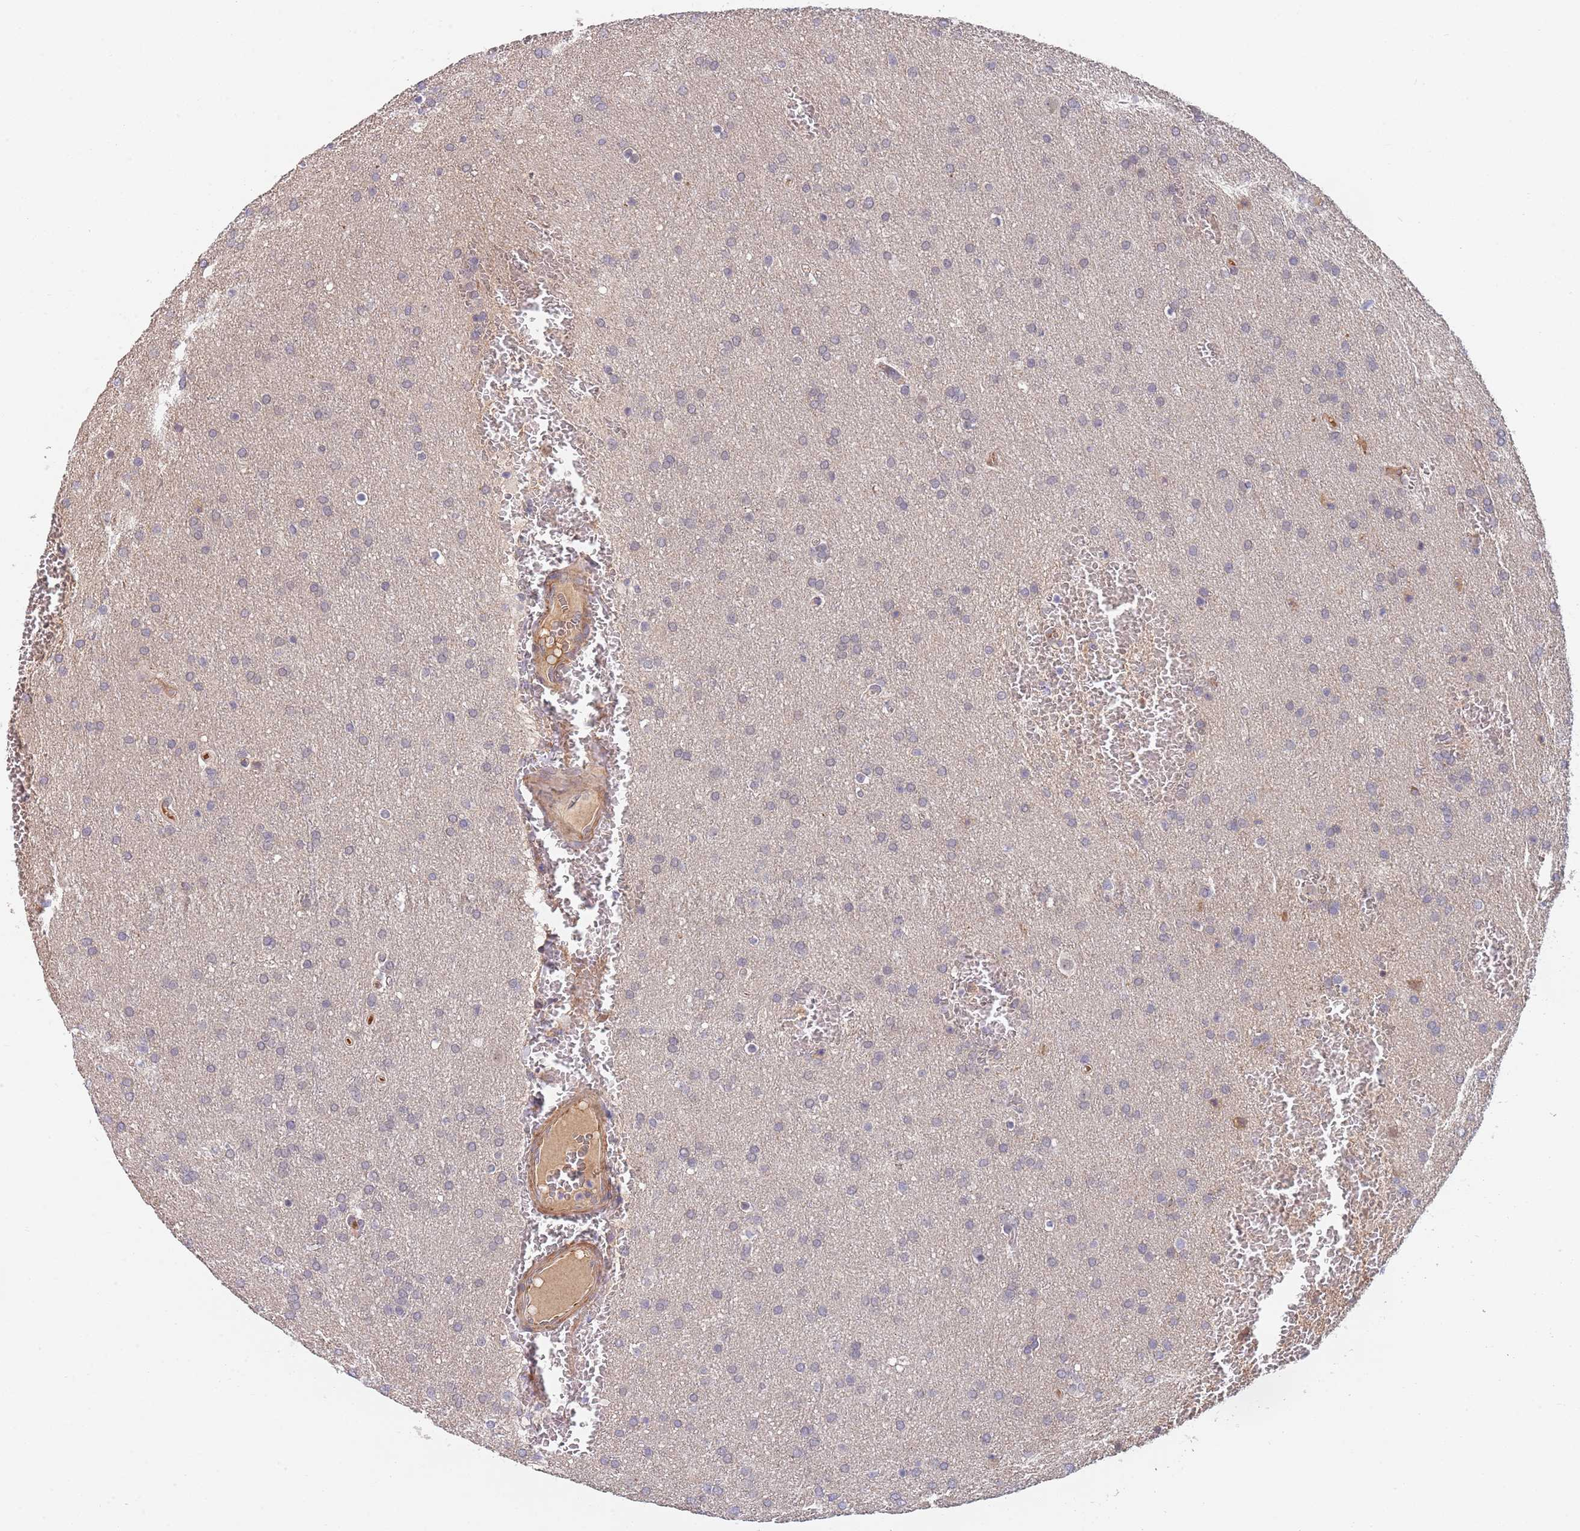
{"staining": {"intensity": "negative", "quantity": "none", "location": "none"}, "tissue": "glioma", "cell_type": "Tumor cells", "image_type": "cancer", "snomed": [{"axis": "morphology", "description": "Glioma, malignant, Low grade"}, {"axis": "topography", "description": "Brain"}], "caption": "Tumor cells are negative for brown protein staining in glioma. (DAB immunohistochemistry (IHC) with hematoxylin counter stain).", "gene": "B4GALT4", "patient": {"sex": "female", "age": 32}}